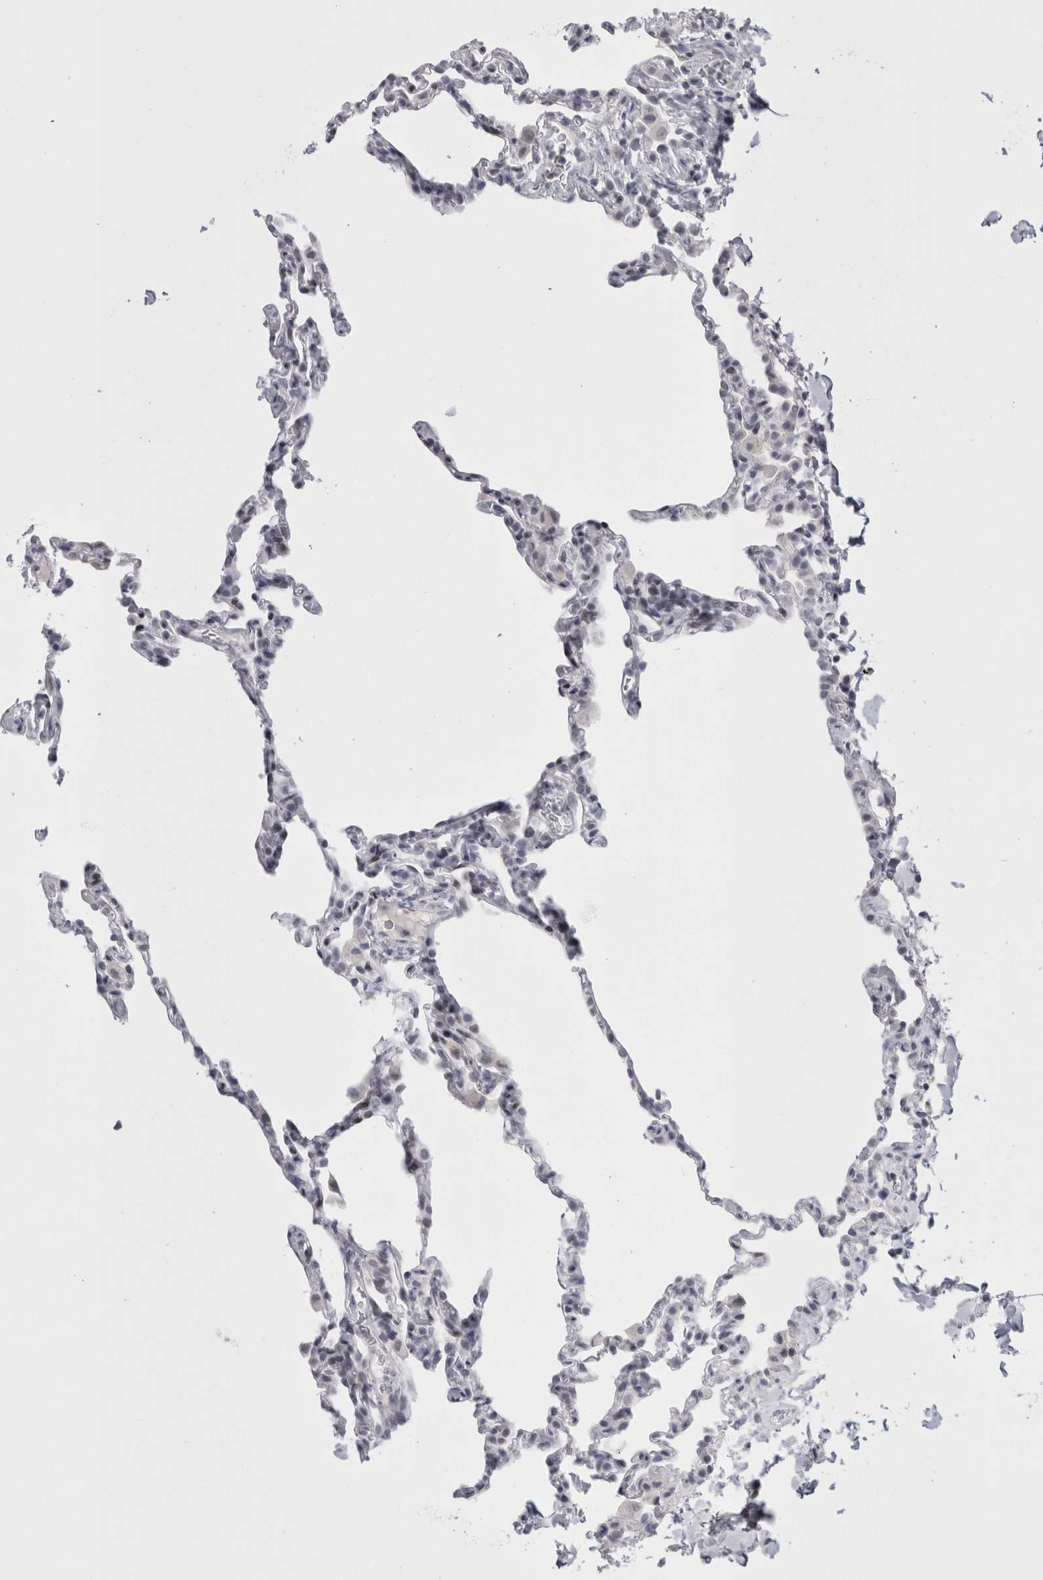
{"staining": {"intensity": "negative", "quantity": "none", "location": "none"}, "tissue": "lung", "cell_type": "Alveolar cells", "image_type": "normal", "snomed": [{"axis": "morphology", "description": "Normal tissue, NOS"}, {"axis": "topography", "description": "Lung"}], "caption": "Unremarkable lung was stained to show a protein in brown. There is no significant positivity in alveolar cells.", "gene": "FNDC8", "patient": {"sex": "male", "age": 20}}